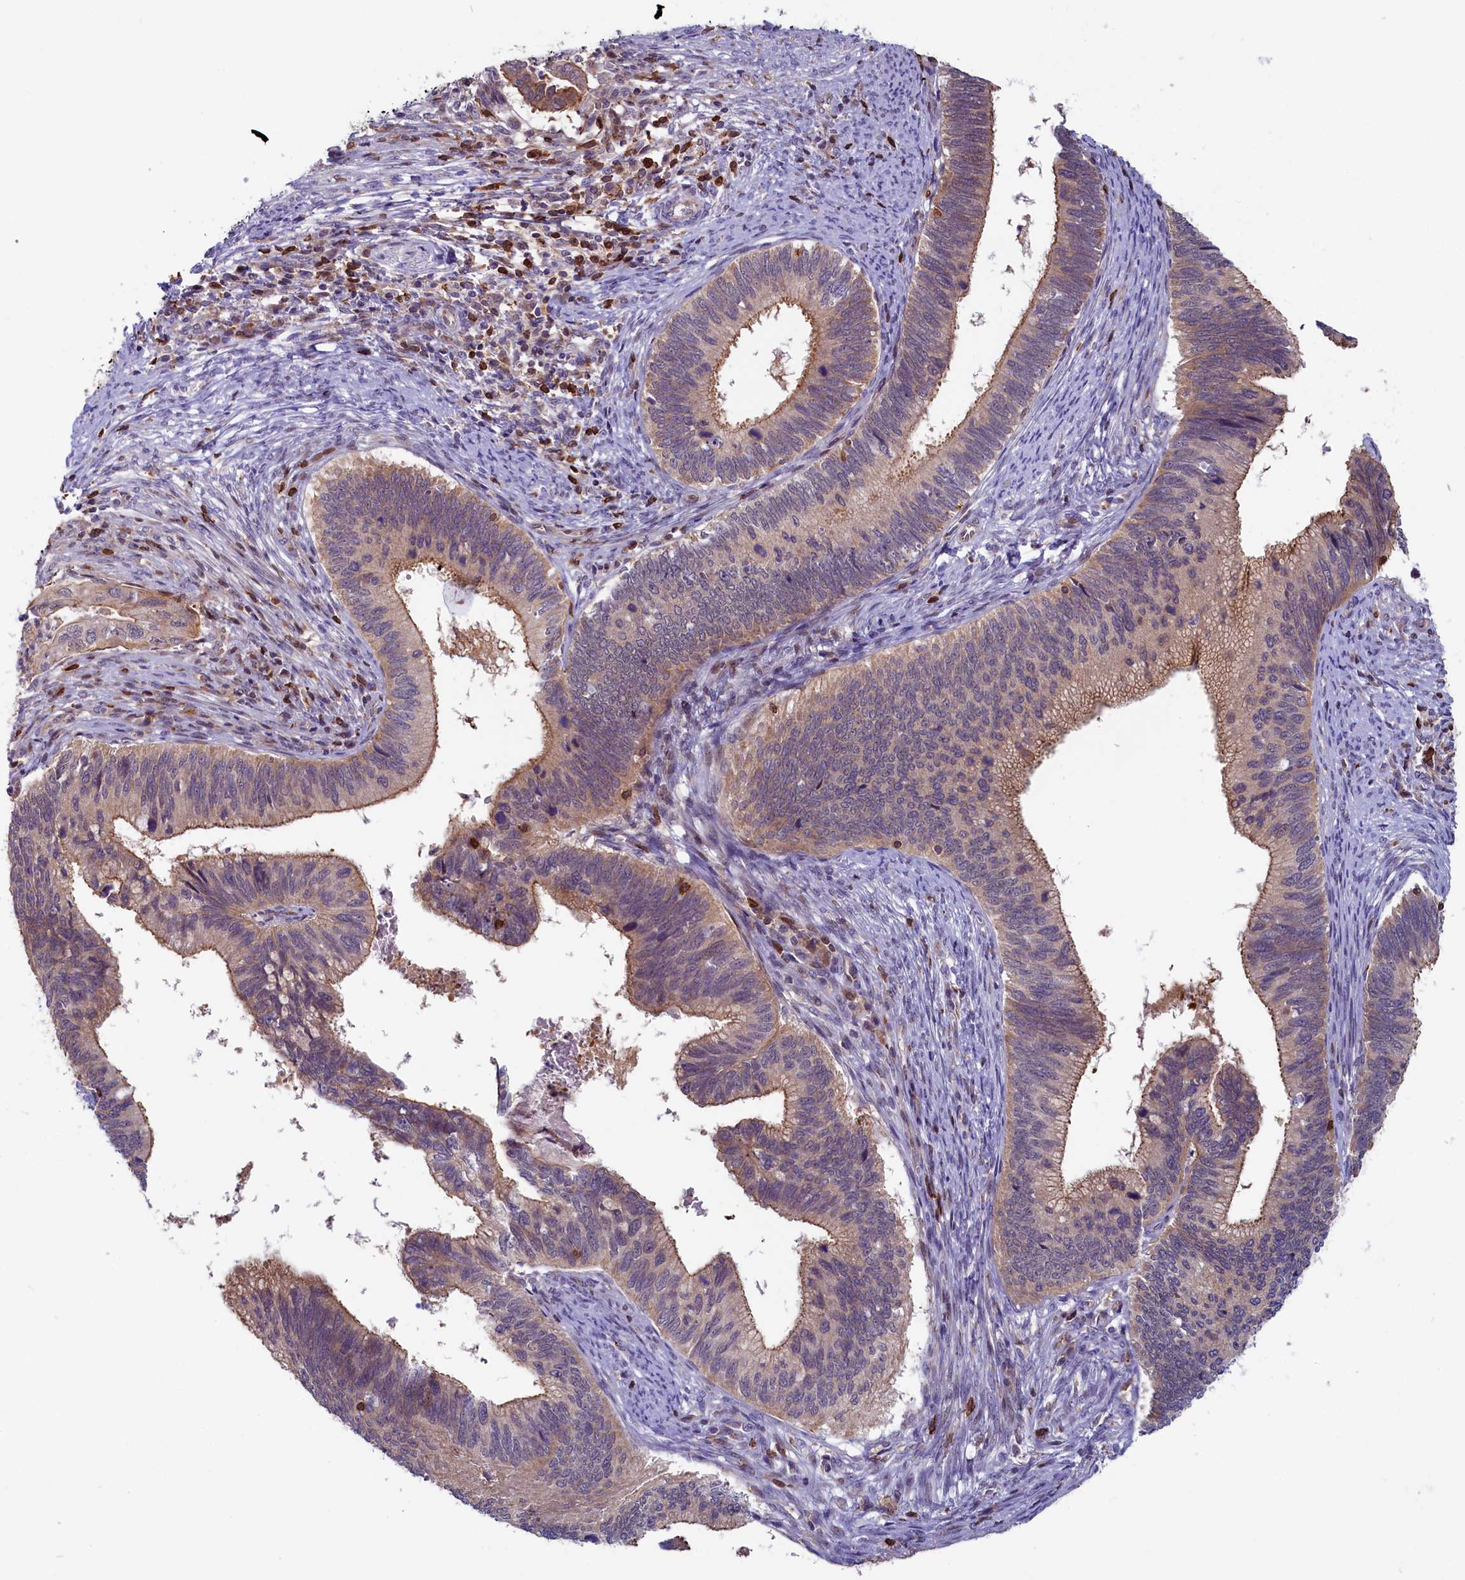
{"staining": {"intensity": "moderate", "quantity": "25%-75%", "location": "cytoplasmic/membranous"}, "tissue": "cervical cancer", "cell_type": "Tumor cells", "image_type": "cancer", "snomed": [{"axis": "morphology", "description": "Adenocarcinoma, NOS"}, {"axis": "topography", "description": "Cervix"}], "caption": "Immunohistochemical staining of cervical adenocarcinoma demonstrates medium levels of moderate cytoplasmic/membranous protein positivity in about 25%-75% of tumor cells.", "gene": "CIAPIN1", "patient": {"sex": "female", "age": 42}}